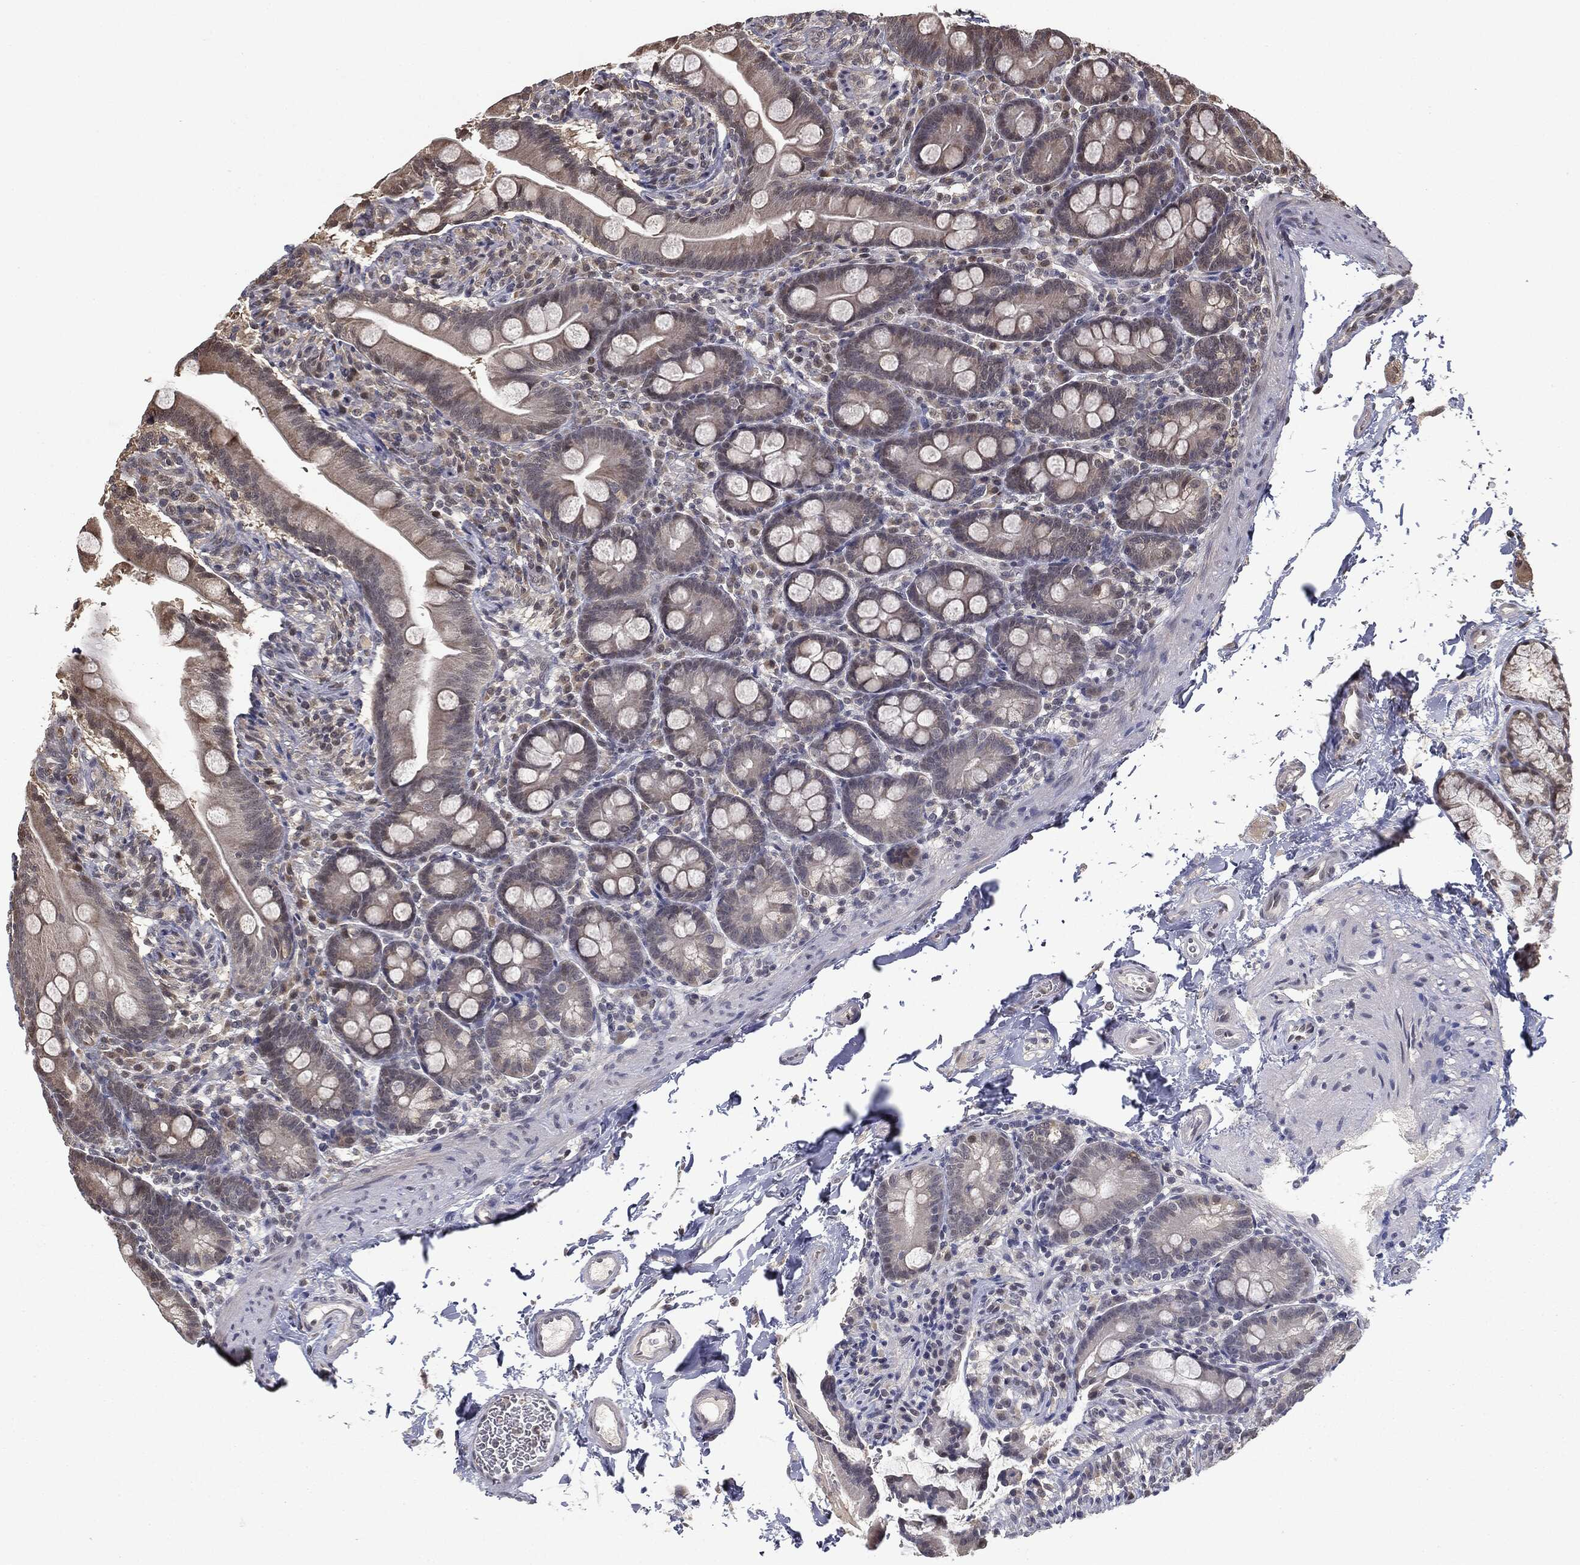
{"staining": {"intensity": "moderate", "quantity": "<25%", "location": "cytoplasmic/membranous,nuclear"}, "tissue": "small intestine", "cell_type": "Glandular cells", "image_type": "normal", "snomed": [{"axis": "morphology", "description": "Normal tissue, NOS"}, {"axis": "topography", "description": "Small intestine"}], "caption": "This photomicrograph reveals unremarkable small intestine stained with IHC to label a protein in brown. The cytoplasmic/membranous,nuclear of glandular cells show moderate positivity for the protein. Nuclei are counter-stained blue.", "gene": "ZNHIT6", "patient": {"sex": "female", "age": 44}}